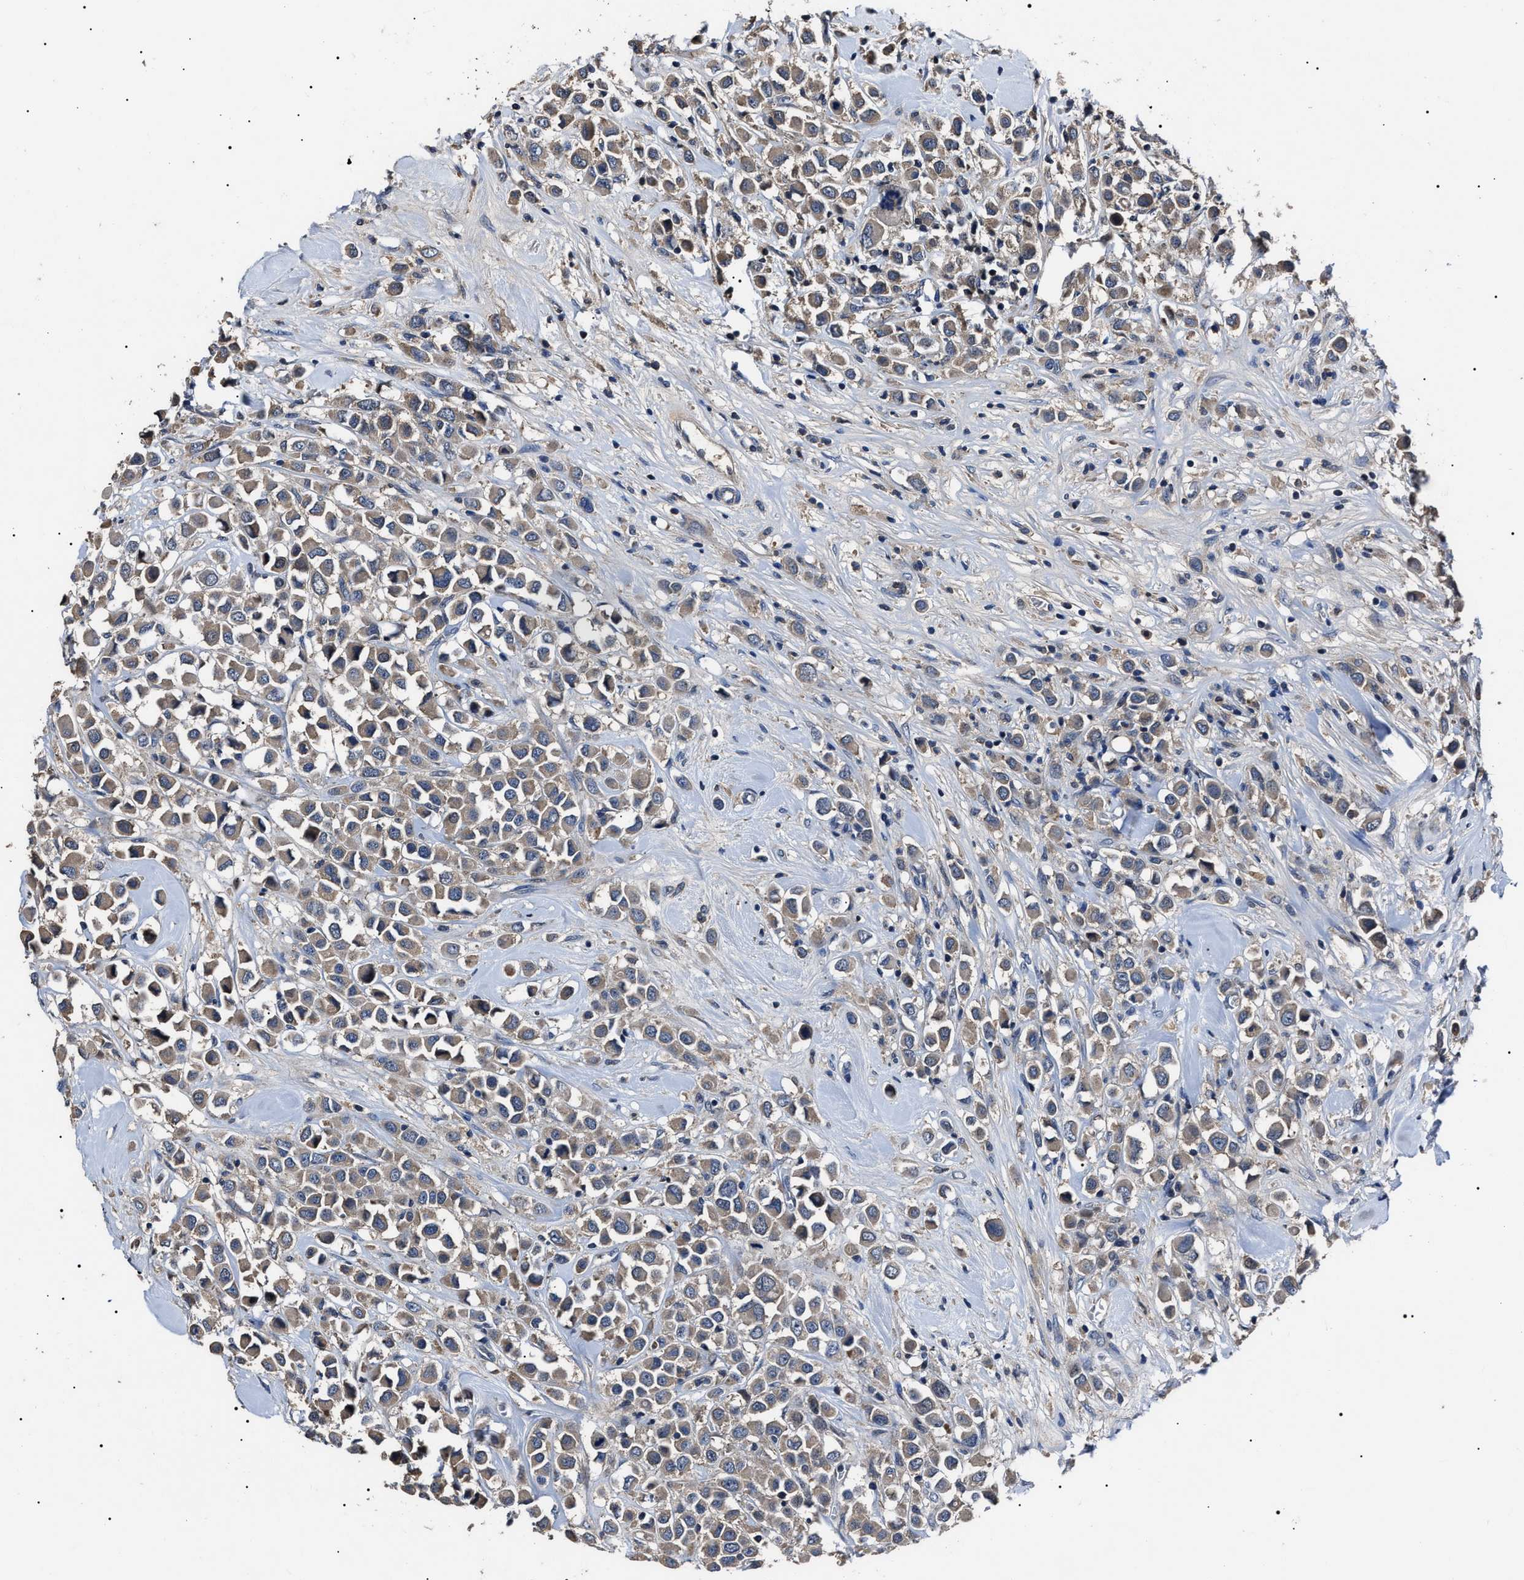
{"staining": {"intensity": "weak", "quantity": "25%-75%", "location": "cytoplasmic/membranous"}, "tissue": "breast cancer", "cell_type": "Tumor cells", "image_type": "cancer", "snomed": [{"axis": "morphology", "description": "Duct carcinoma"}, {"axis": "topography", "description": "Breast"}], "caption": "Human infiltrating ductal carcinoma (breast) stained for a protein (brown) demonstrates weak cytoplasmic/membranous positive expression in about 25%-75% of tumor cells.", "gene": "IFT81", "patient": {"sex": "female", "age": 61}}